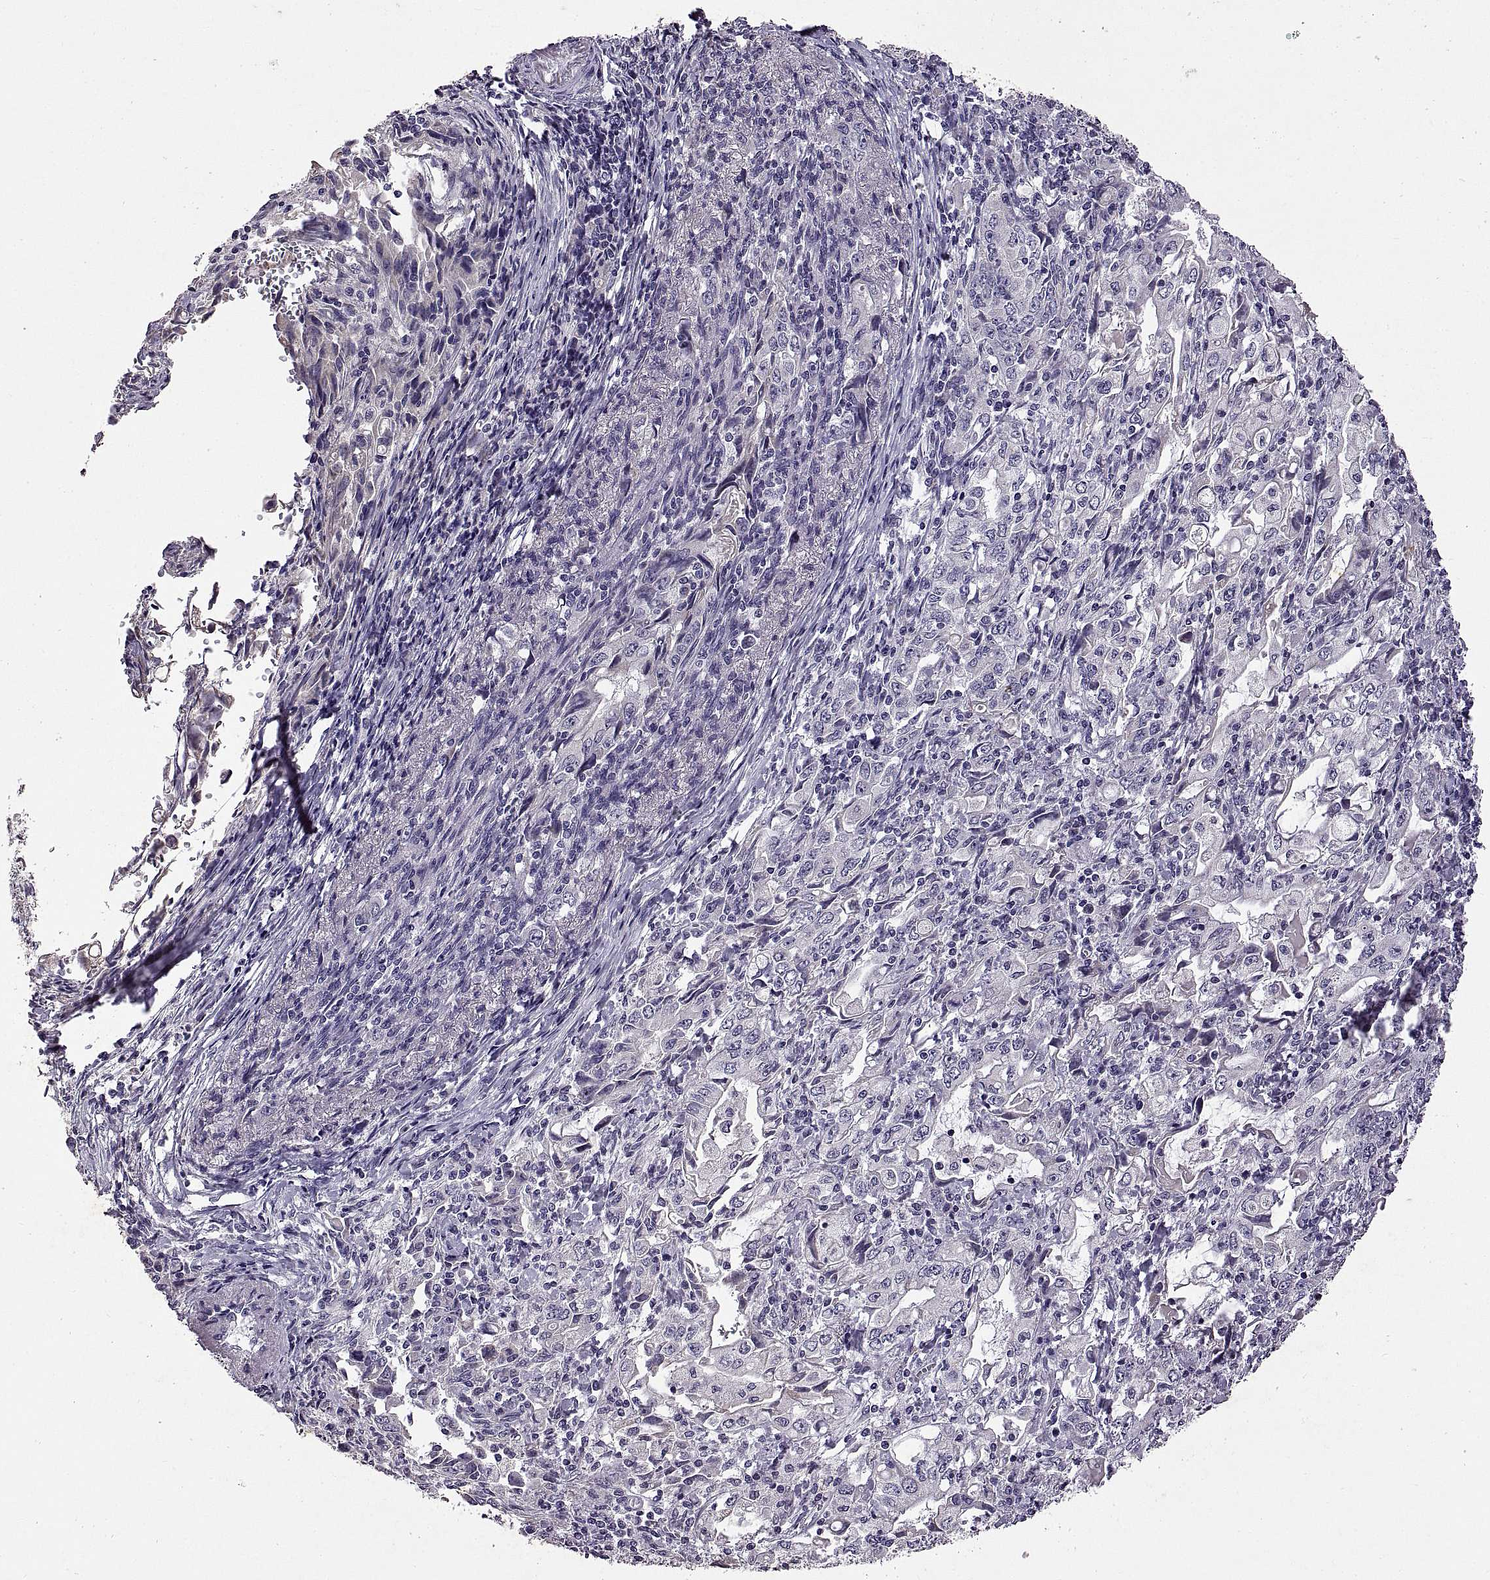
{"staining": {"intensity": "negative", "quantity": "none", "location": "none"}, "tissue": "stomach cancer", "cell_type": "Tumor cells", "image_type": "cancer", "snomed": [{"axis": "morphology", "description": "Adenocarcinoma, NOS"}, {"axis": "topography", "description": "Stomach, lower"}], "caption": "Tumor cells show no significant positivity in stomach cancer (adenocarcinoma).", "gene": "DEFB136", "patient": {"sex": "female", "age": 72}}